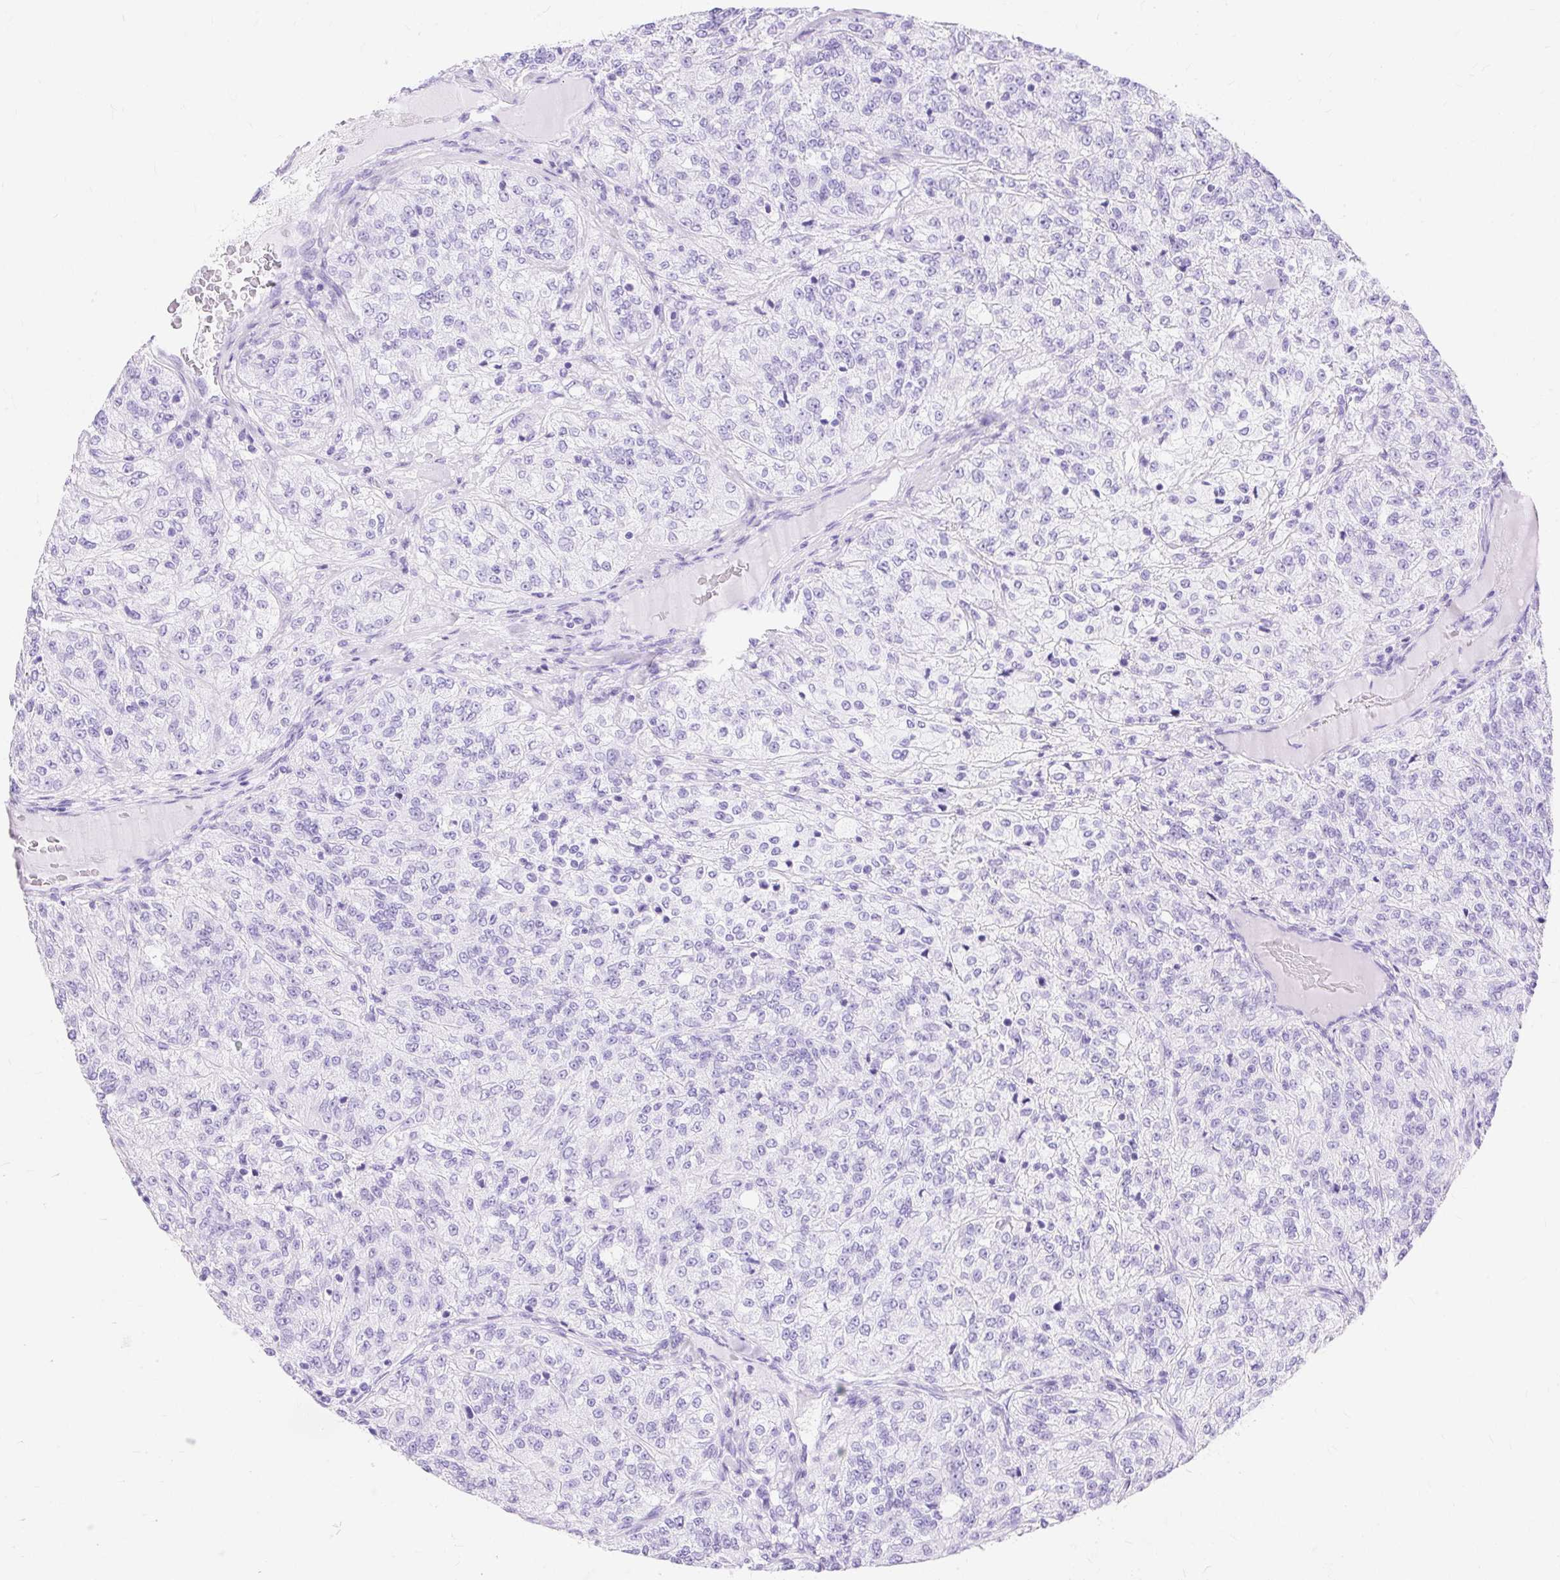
{"staining": {"intensity": "negative", "quantity": "none", "location": "none"}, "tissue": "renal cancer", "cell_type": "Tumor cells", "image_type": "cancer", "snomed": [{"axis": "morphology", "description": "Adenocarcinoma, NOS"}, {"axis": "topography", "description": "Kidney"}], "caption": "Micrograph shows no significant protein staining in tumor cells of renal cancer (adenocarcinoma).", "gene": "MBP", "patient": {"sex": "female", "age": 63}}